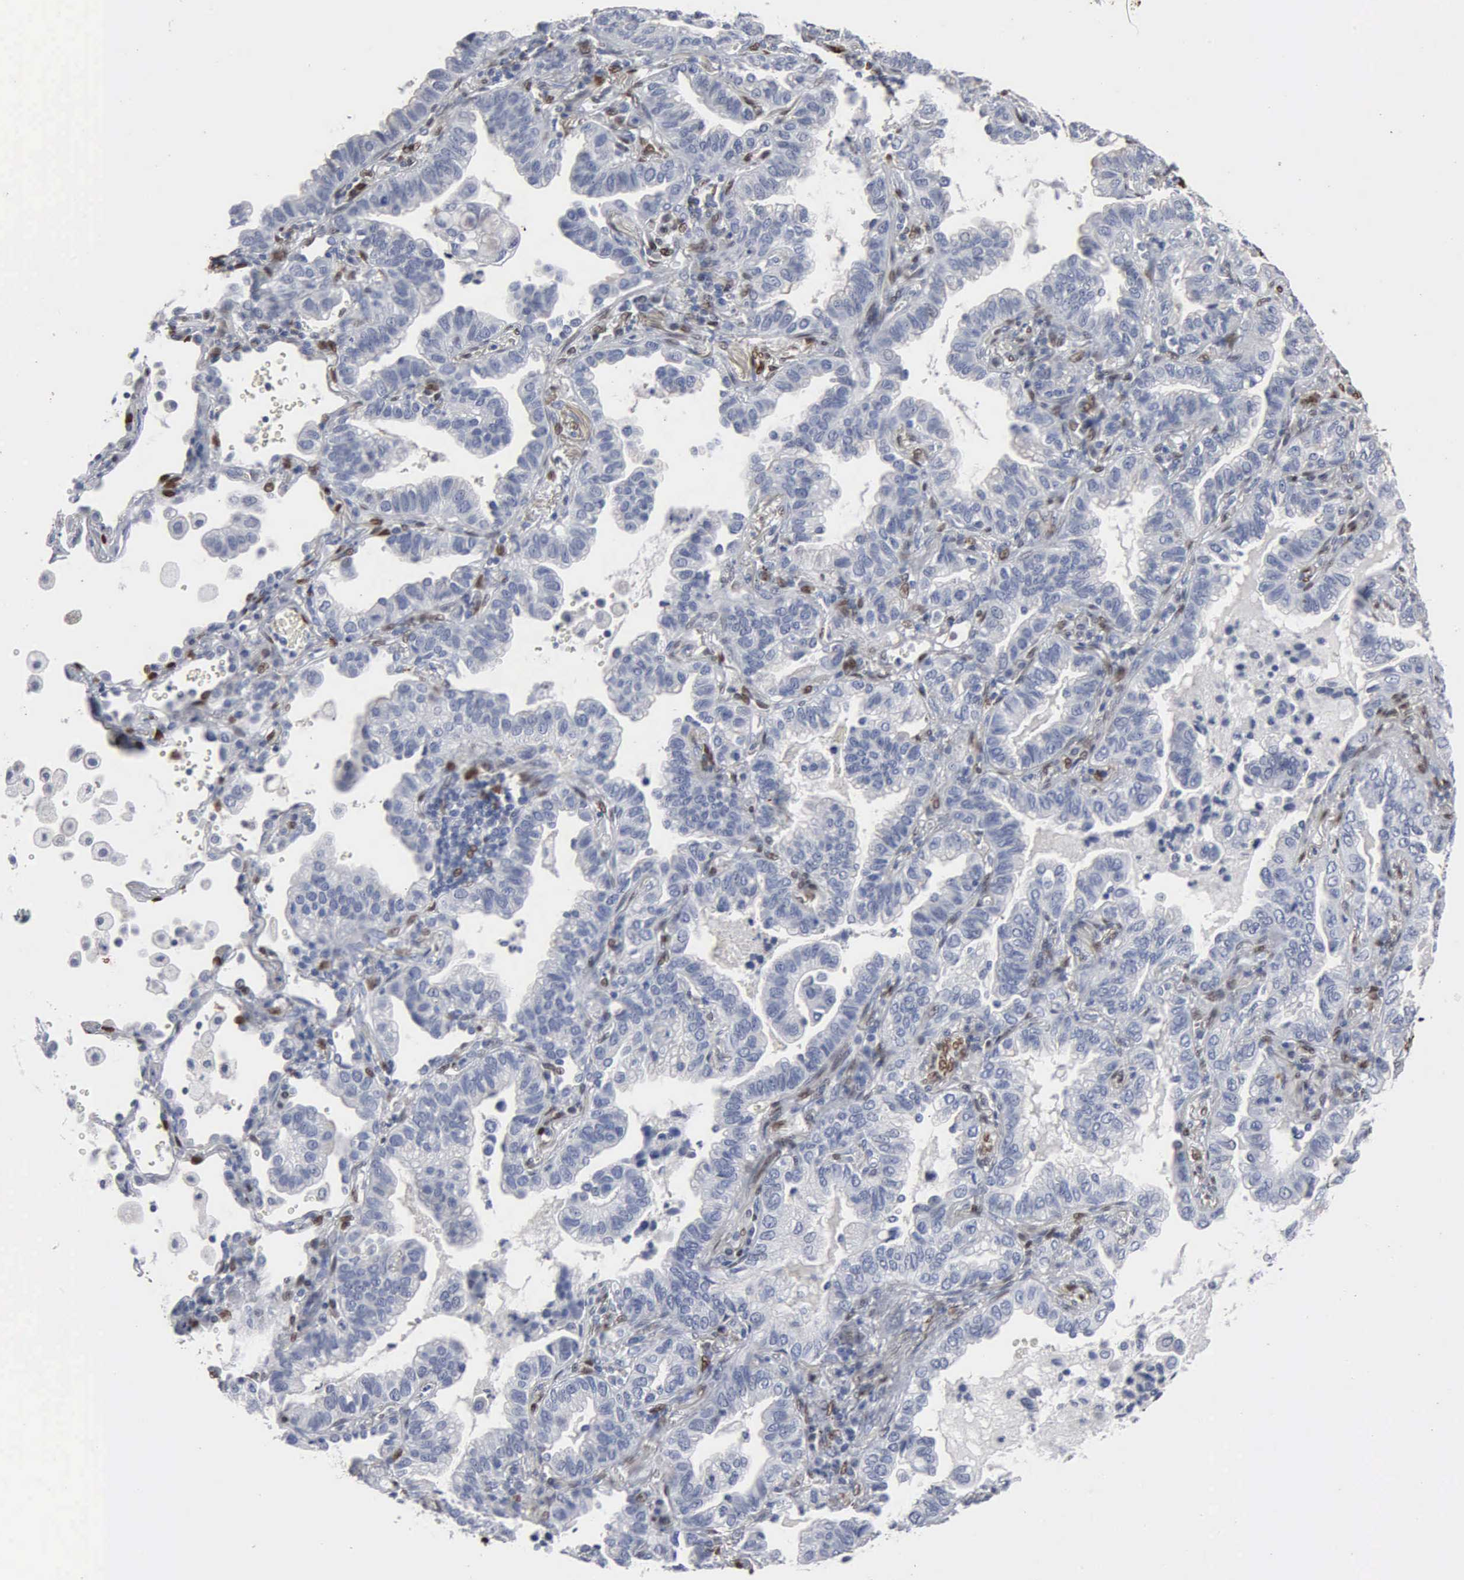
{"staining": {"intensity": "negative", "quantity": "none", "location": "none"}, "tissue": "lung cancer", "cell_type": "Tumor cells", "image_type": "cancer", "snomed": [{"axis": "morphology", "description": "Adenocarcinoma, NOS"}, {"axis": "topography", "description": "Lung"}], "caption": "High power microscopy micrograph of an immunohistochemistry (IHC) image of lung adenocarcinoma, revealing no significant expression in tumor cells.", "gene": "FGF2", "patient": {"sex": "female", "age": 50}}